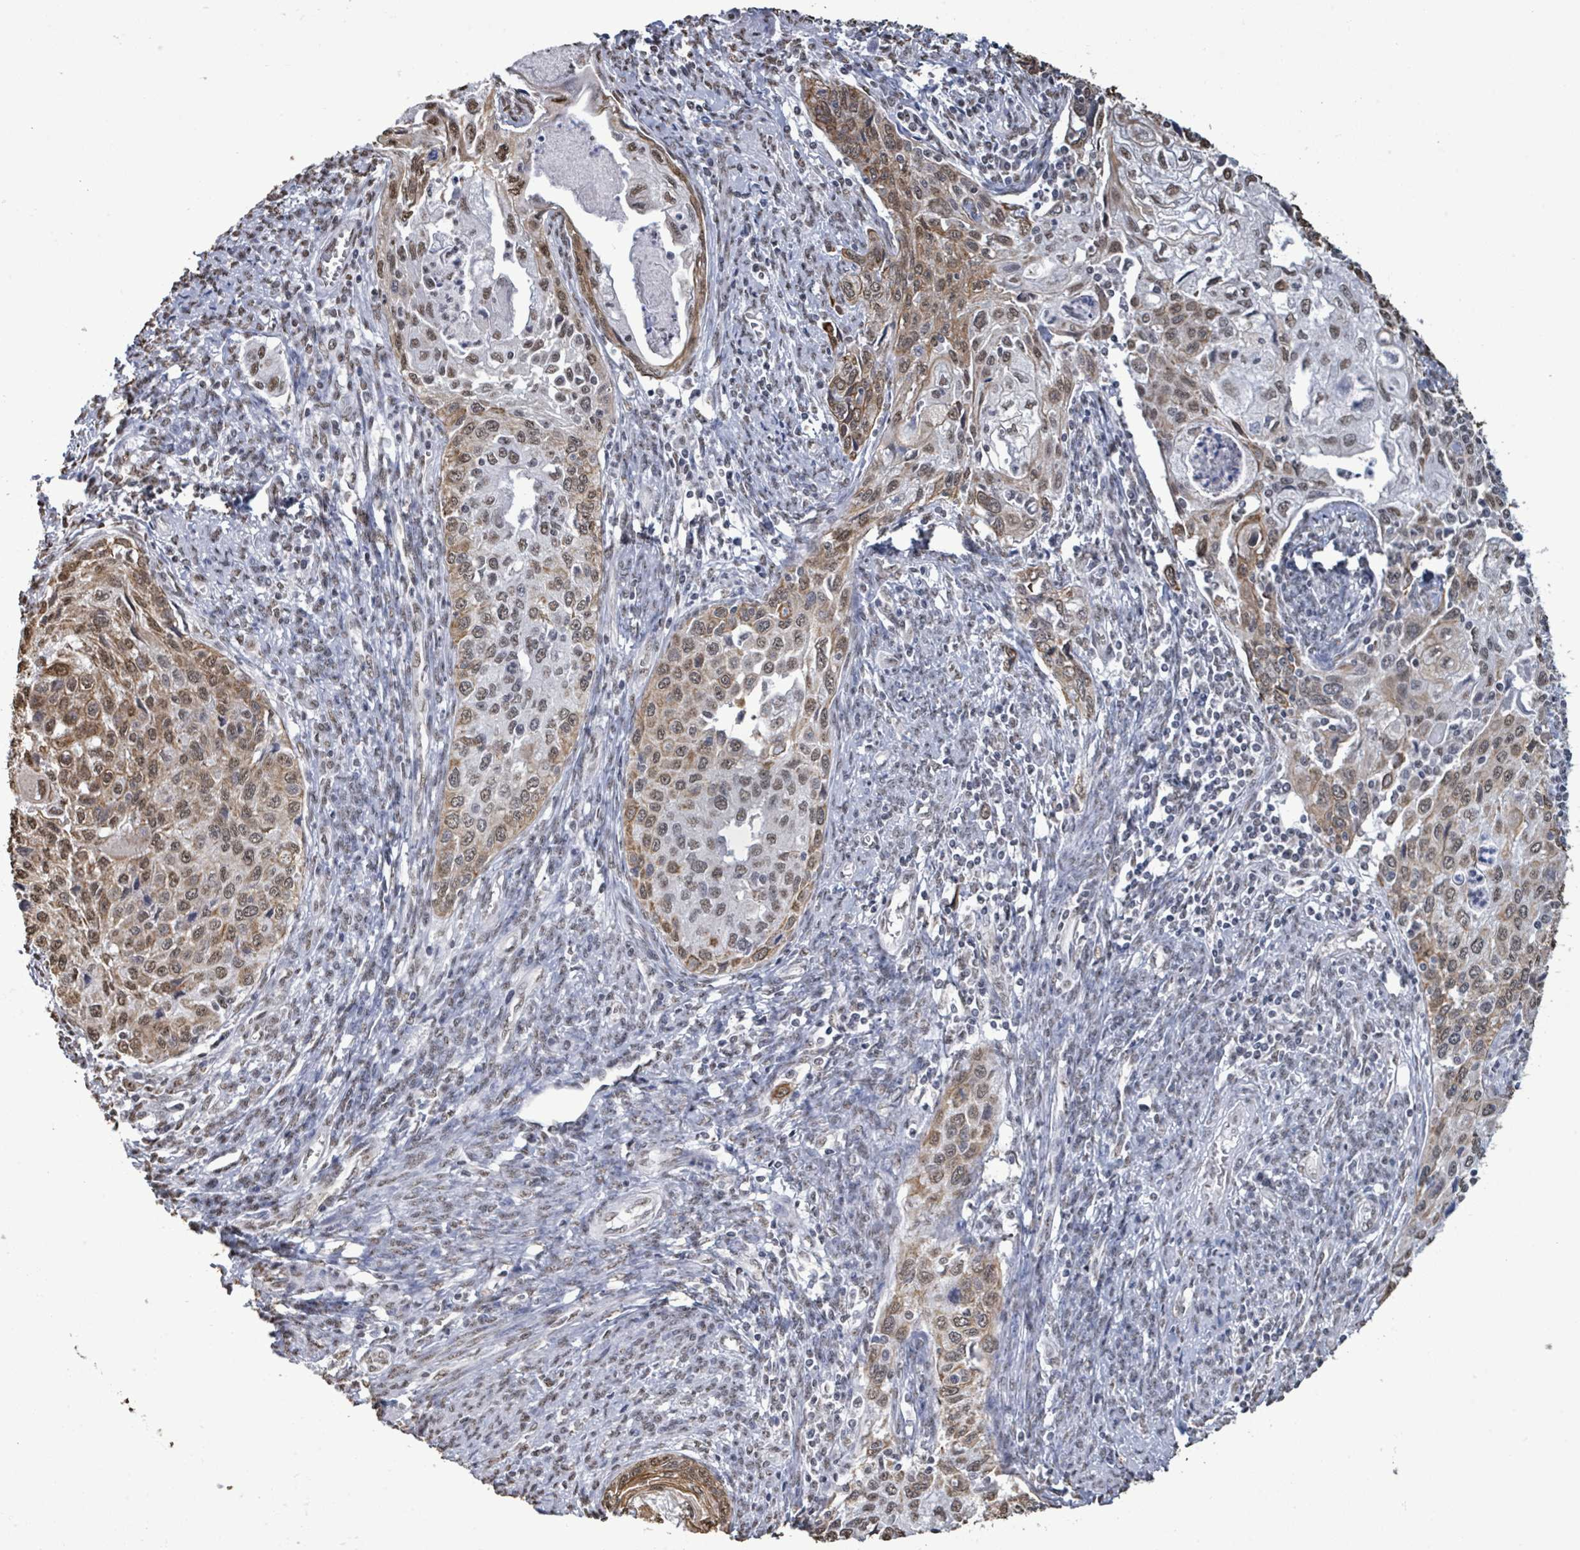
{"staining": {"intensity": "moderate", "quantity": "25%-75%", "location": "cytoplasmic/membranous,nuclear"}, "tissue": "cervical cancer", "cell_type": "Tumor cells", "image_type": "cancer", "snomed": [{"axis": "morphology", "description": "Squamous cell carcinoma, NOS"}, {"axis": "topography", "description": "Cervix"}], "caption": "Approximately 25%-75% of tumor cells in cervical cancer show moderate cytoplasmic/membranous and nuclear protein expression as visualized by brown immunohistochemical staining.", "gene": "SAMD14", "patient": {"sex": "female", "age": 67}}